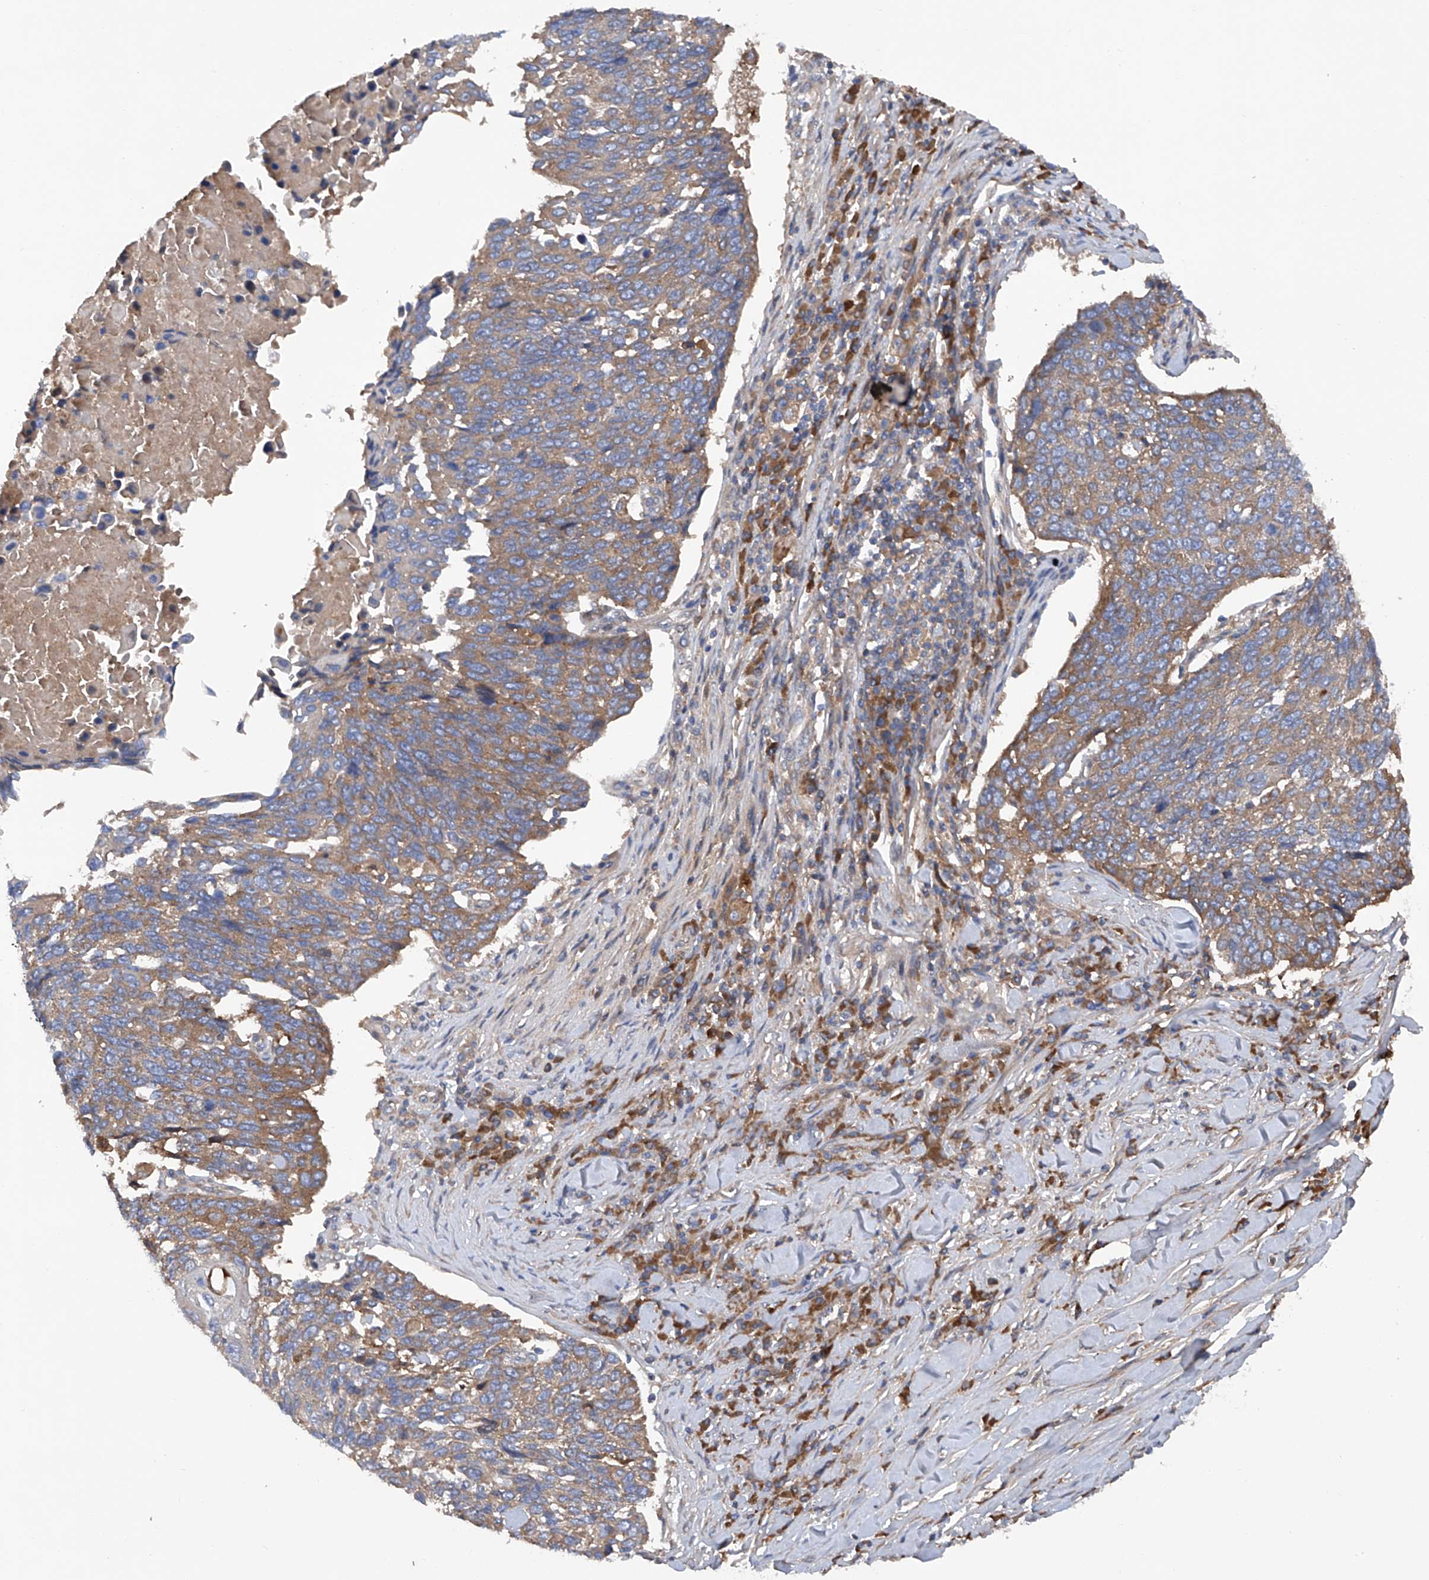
{"staining": {"intensity": "moderate", "quantity": "25%-75%", "location": "cytoplasmic/membranous"}, "tissue": "lung cancer", "cell_type": "Tumor cells", "image_type": "cancer", "snomed": [{"axis": "morphology", "description": "Squamous cell carcinoma, NOS"}, {"axis": "topography", "description": "Lung"}], "caption": "High-magnification brightfield microscopy of lung cancer stained with DAB (brown) and counterstained with hematoxylin (blue). tumor cells exhibit moderate cytoplasmic/membranous positivity is seen in about25%-75% of cells.", "gene": "ASCC3", "patient": {"sex": "male", "age": 66}}